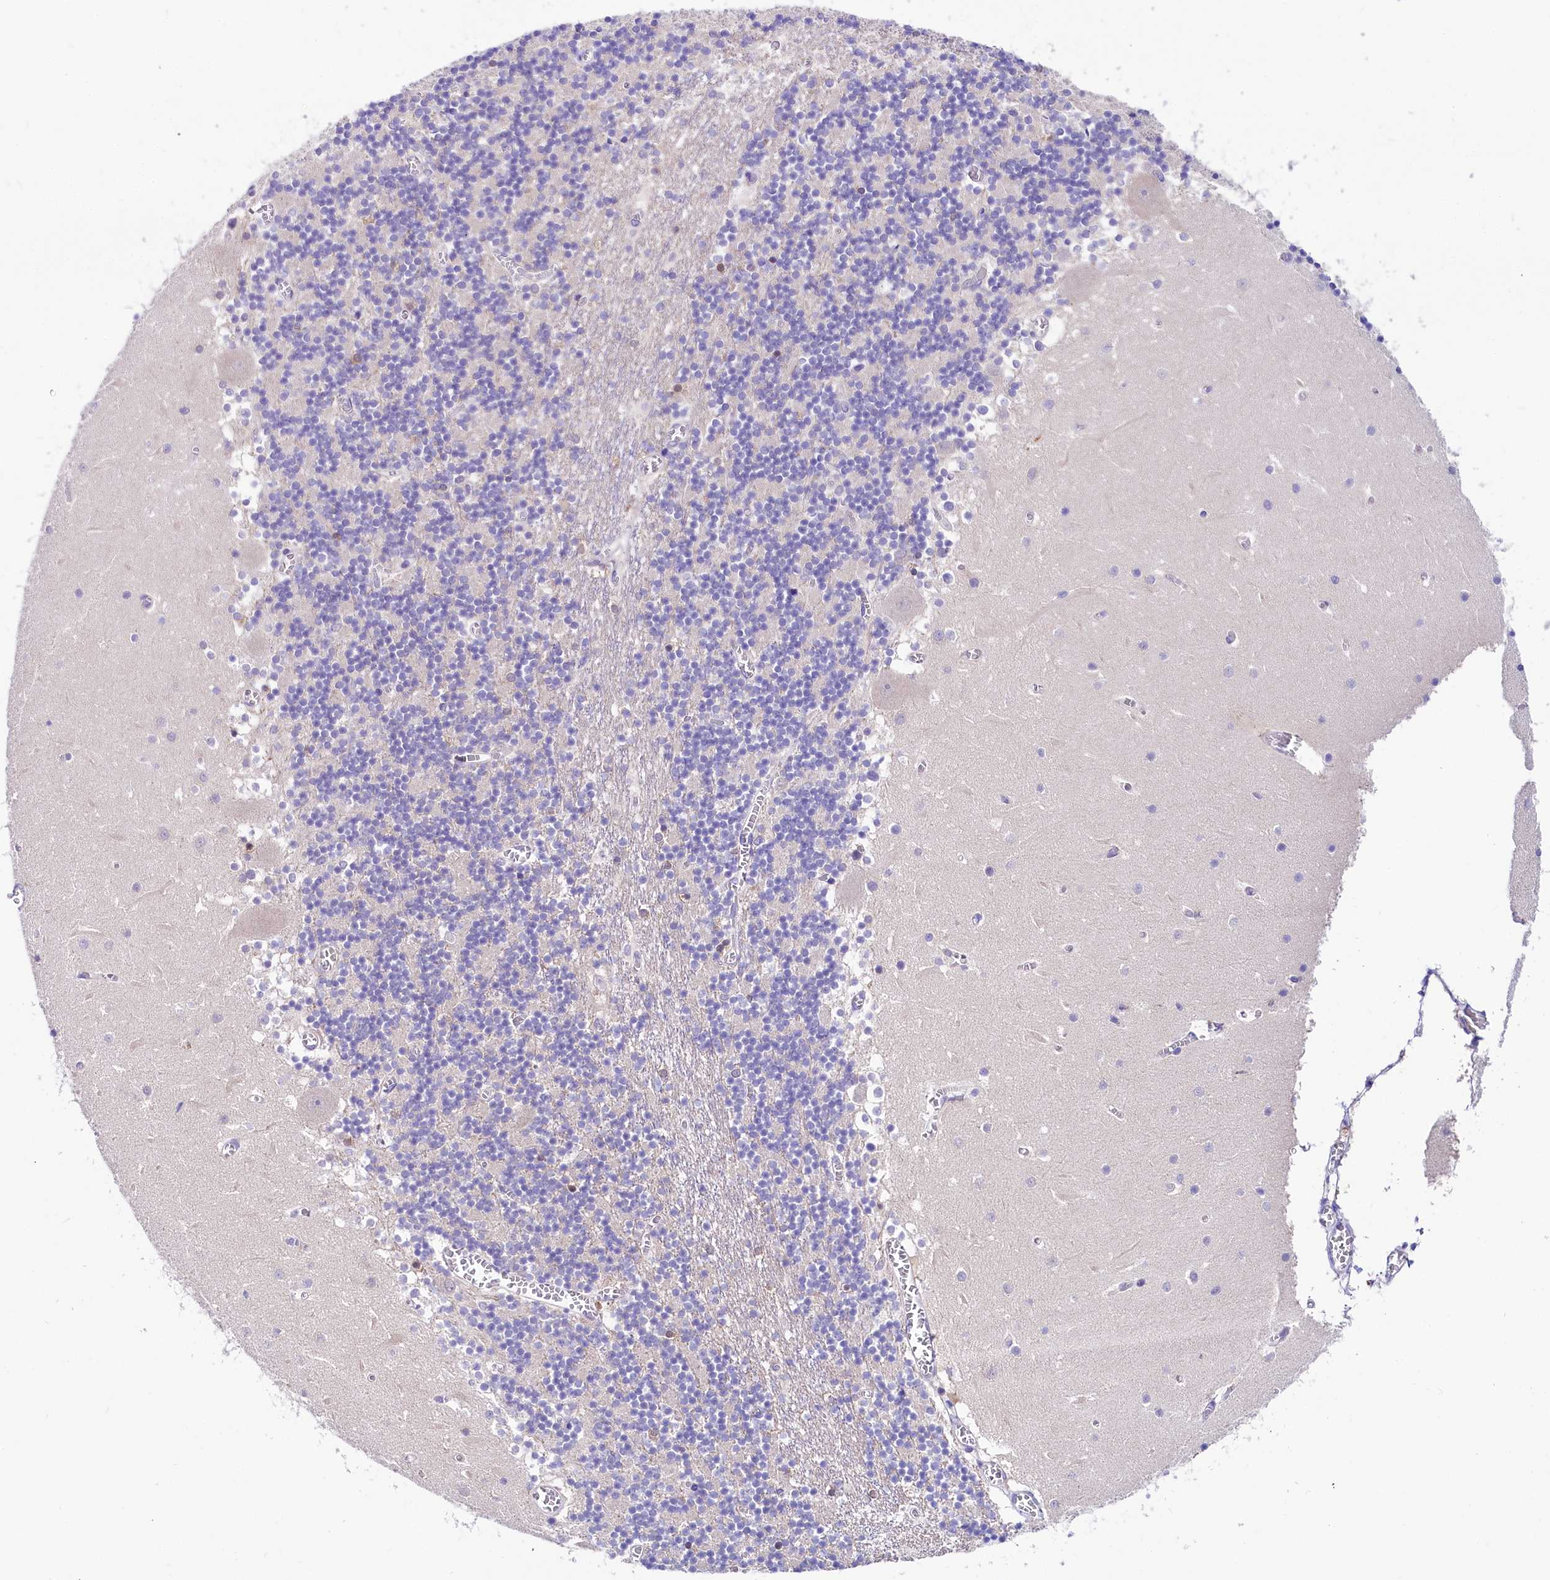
{"staining": {"intensity": "negative", "quantity": "none", "location": "none"}, "tissue": "cerebellum", "cell_type": "Cells in granular layer", "image_type": "normal", "snomed": [{"axis": "morphology", "description": "Normal tissue, NOS"}, {"axis": "topography", "description": "Cerebellum"}], "caption": "This is a photomicrograph of IHC staining of unremarkable cerebellum, which shows no staining in cells in granular layer.", "gene": "ABHD5", "patient": {"sex": "female", "age": 28}}